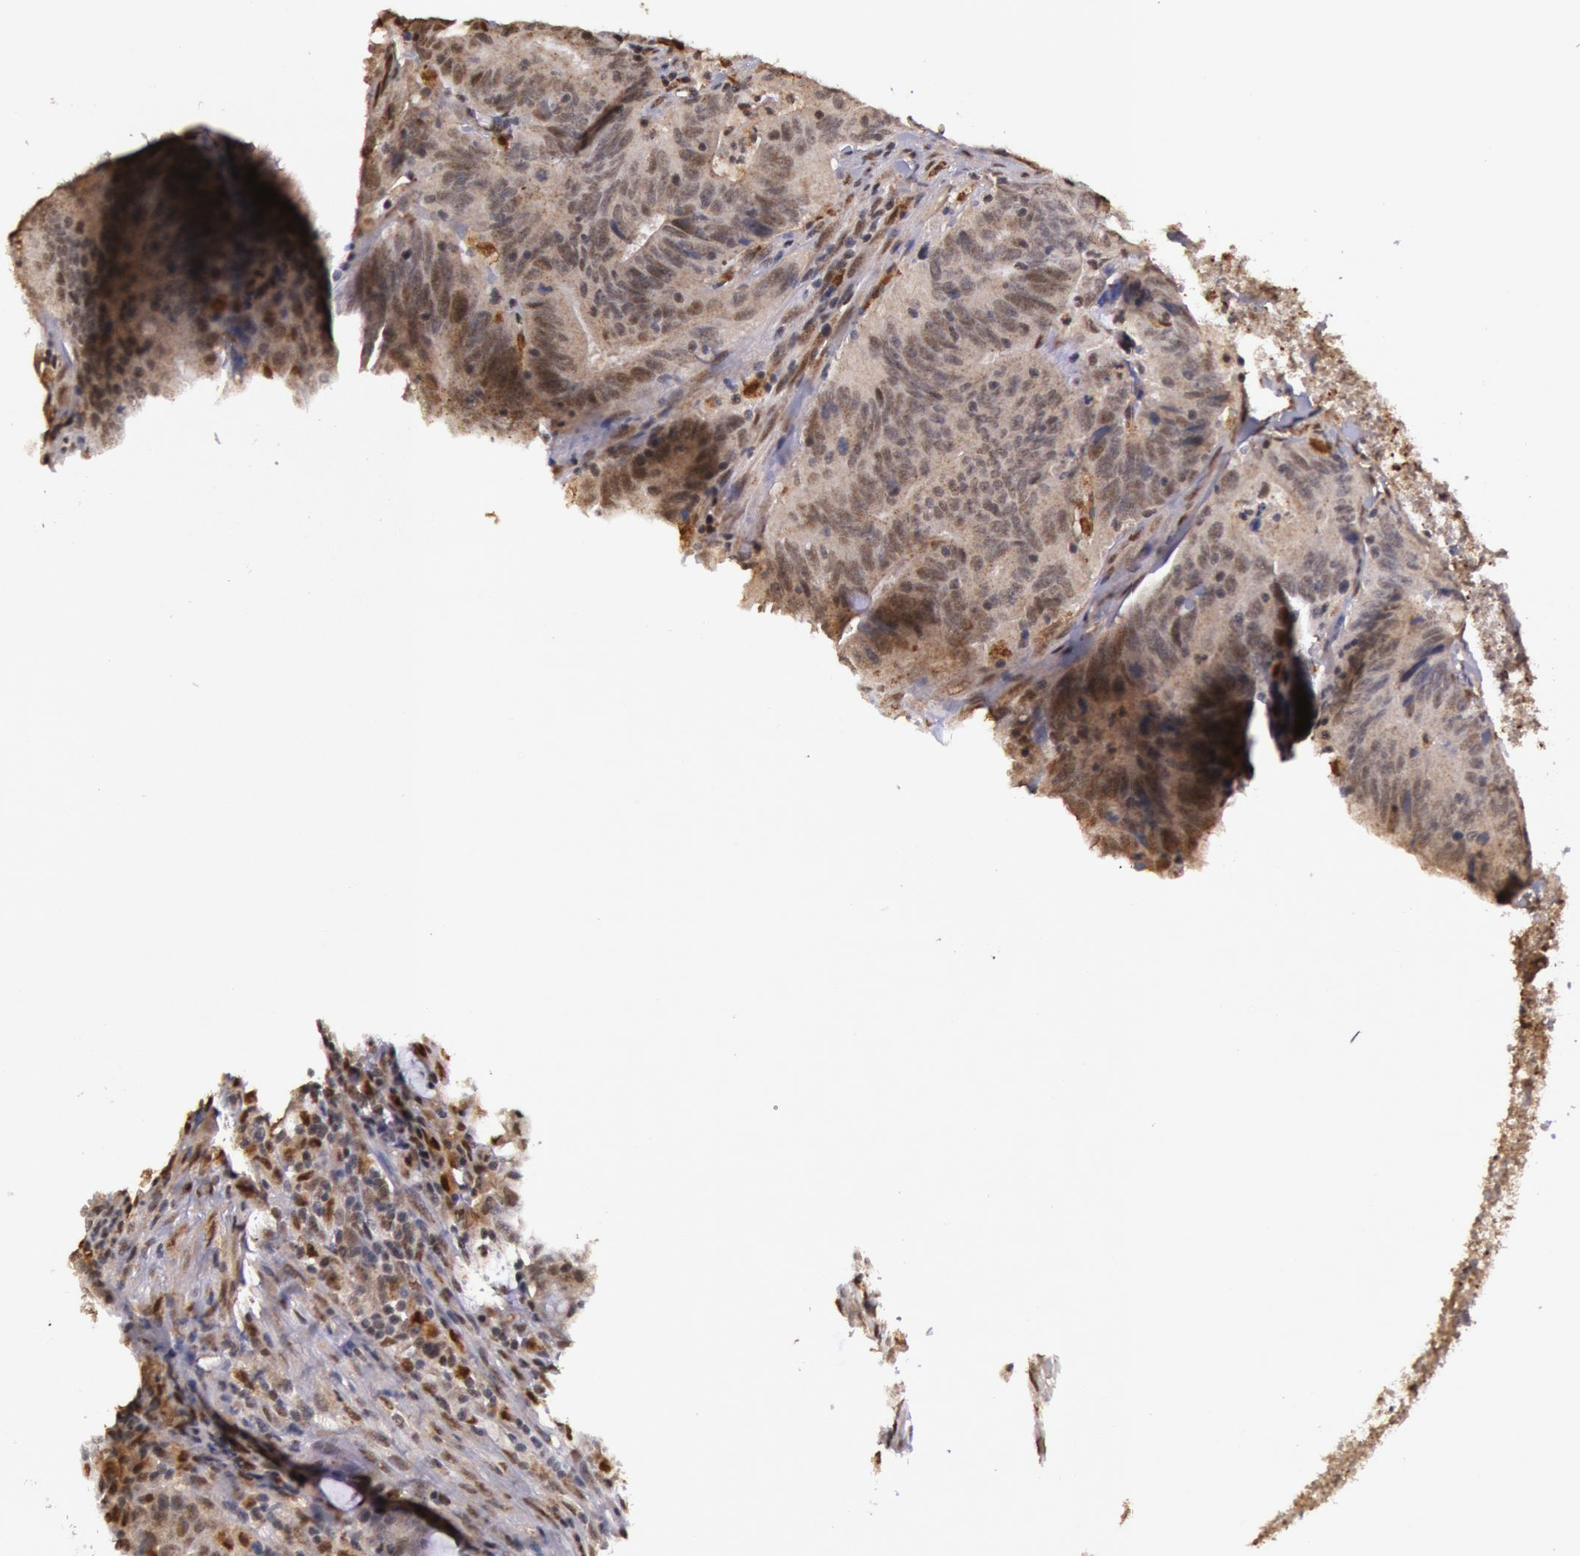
{"staining": {"intensity": "weak", "quantity": "25%-75%", "location": "nuclear"}, "tissue": "colorectal cancer", "cell_type": "Tumor cells", "image_type": "cancer", "snomed": [{"axis": "morphology", "description": "Adenocarcinoma, NOS"}, {"axis": "topography", "description": "Colon"}], "caption": "This histopathology image demonstrates IHC staining of colorectal adenocarcinoma, with low weak nuclear staining in approximately 25%-75% of tumor cells.", "gene": "LIG4", "patient": {"sex": "male", "age": 54}}